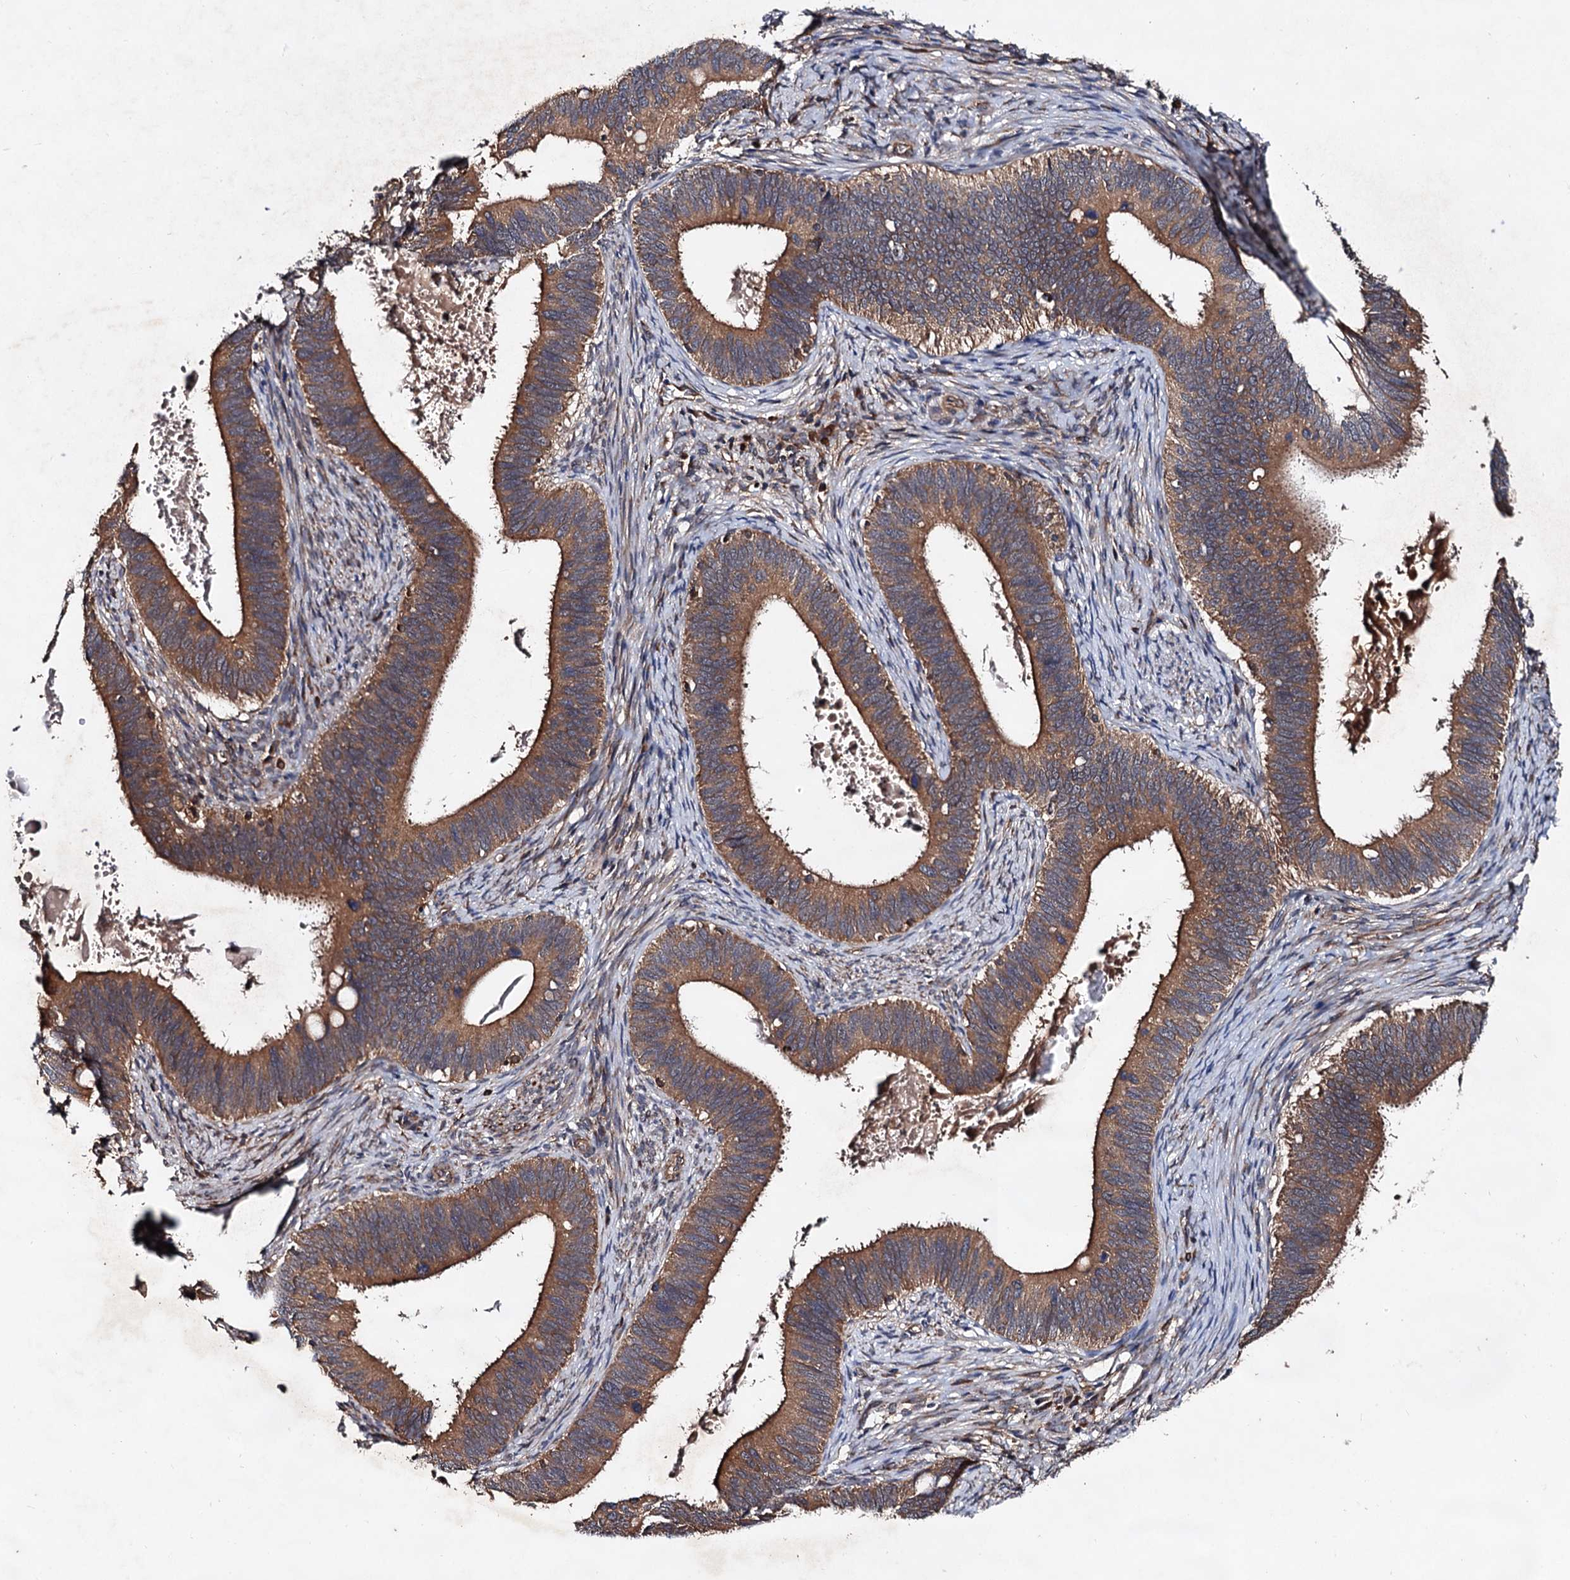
{"staining": {"intensity": "moderate", "quantity": ">75%", "location": "cytoplasmic/membranous"}, "tissue": "cervical cancer", "cell_type": "Tumor cells", "image_type": "cancer", "snomed": [{"axis": "morphology", "description": "Adenocarcinoma, NOS"}, {"axis": "topography", "description": "Cervix"}], "caption": "Human cervical adenocarcinoma stained with a brown dye displays moderate cytoplasmic/membranous positive staining in about >75% of tumor cells.", "gene": "TEX9", "patient": {"sex": "female", "age": 42}}